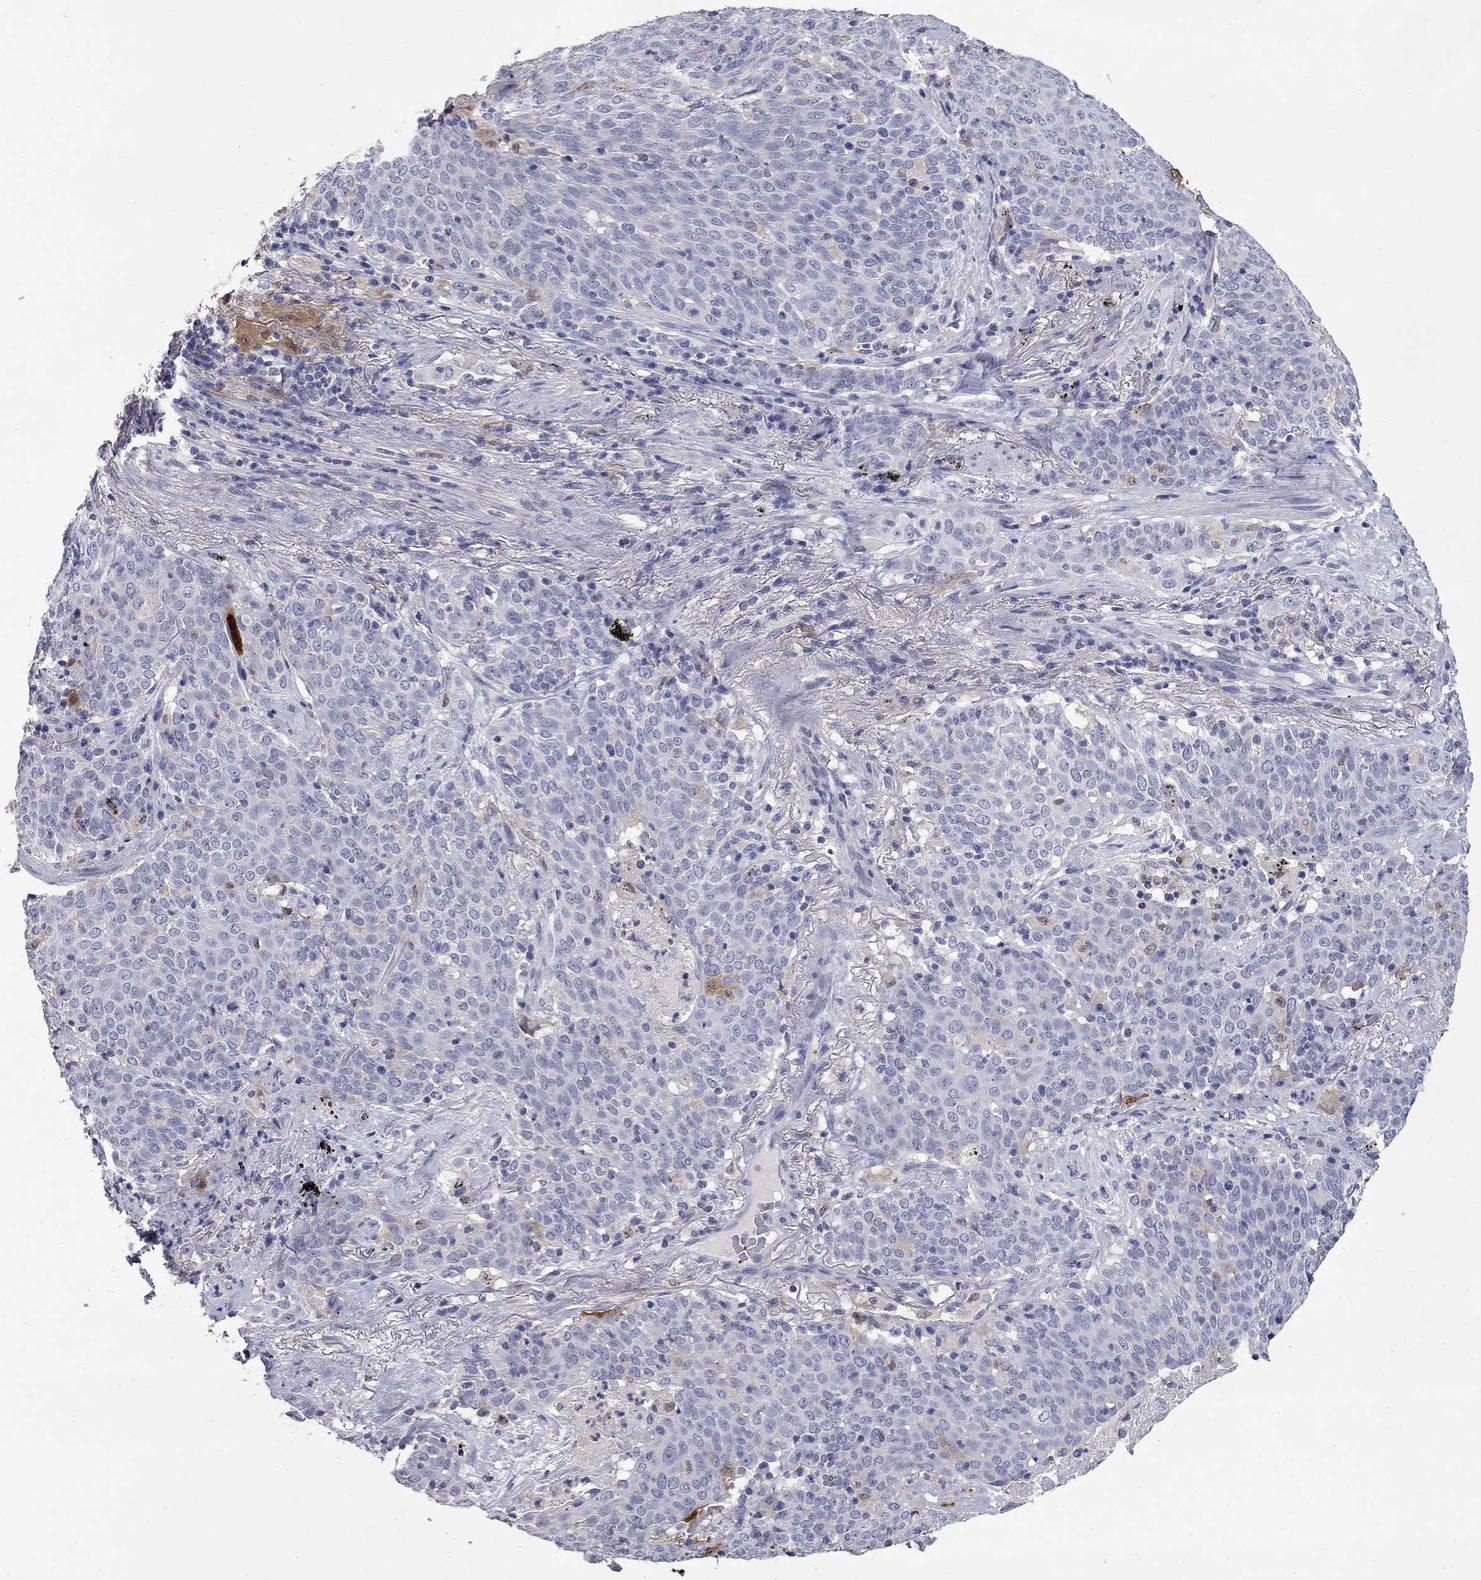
{"staining": {"intensity": "negative", "quantity": "none", "location": "none"}, "tissue": "lung cancer", "cell_type": "Tumor cells", "image_type": "cancer", "snomed": [{"axis": "morphology", "description": "Squamous cell carcinoma, NOS"}, {"axis": "topography", "description": "Lung"}], "caption": "There is no significant expression in tumor cells of squamous cell carcinoma (lung).", "gene": "PLEK", "patient": {"sex": "male", "age": 82}}